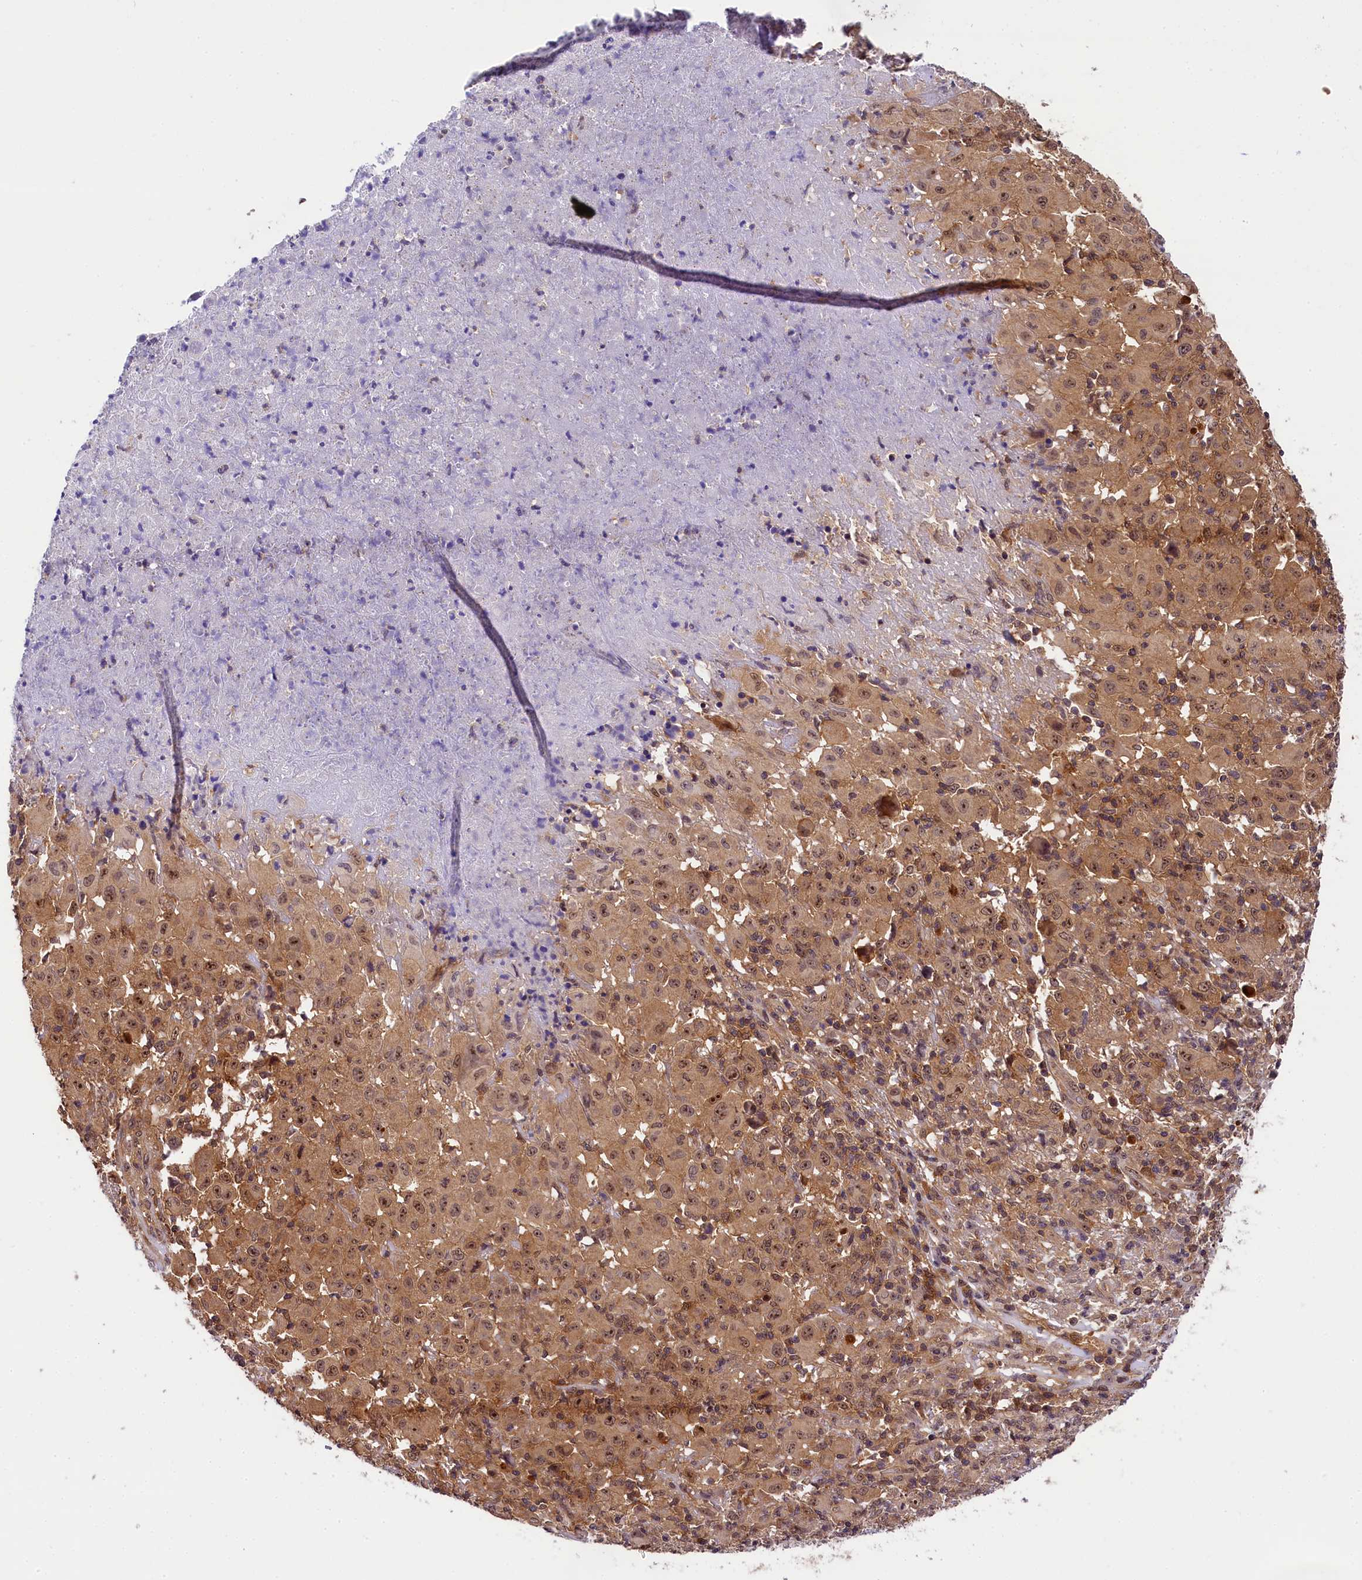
{"staining": {"intensity": "weak", "quantity": ">75%", "location": "cytoplasmic/membranous,nuclear"}, "tissue": "melanoma", "cell_type": "Tumor cells", "image_type": "cancer", "snomed": [{"axis": "morphology", "description": "Malignant melanoma, NOS"}, {"axis": "topography", "description": "Skin"}], "caption": "Immunohistochemistry (IHC) of melanoma demonstrates low levels of weak cytoplasmic/membranous and nuclear expression in about >75% of tumor cells.", "gene": "EIF6", "patient": {"sex": "male", "age": 73}}